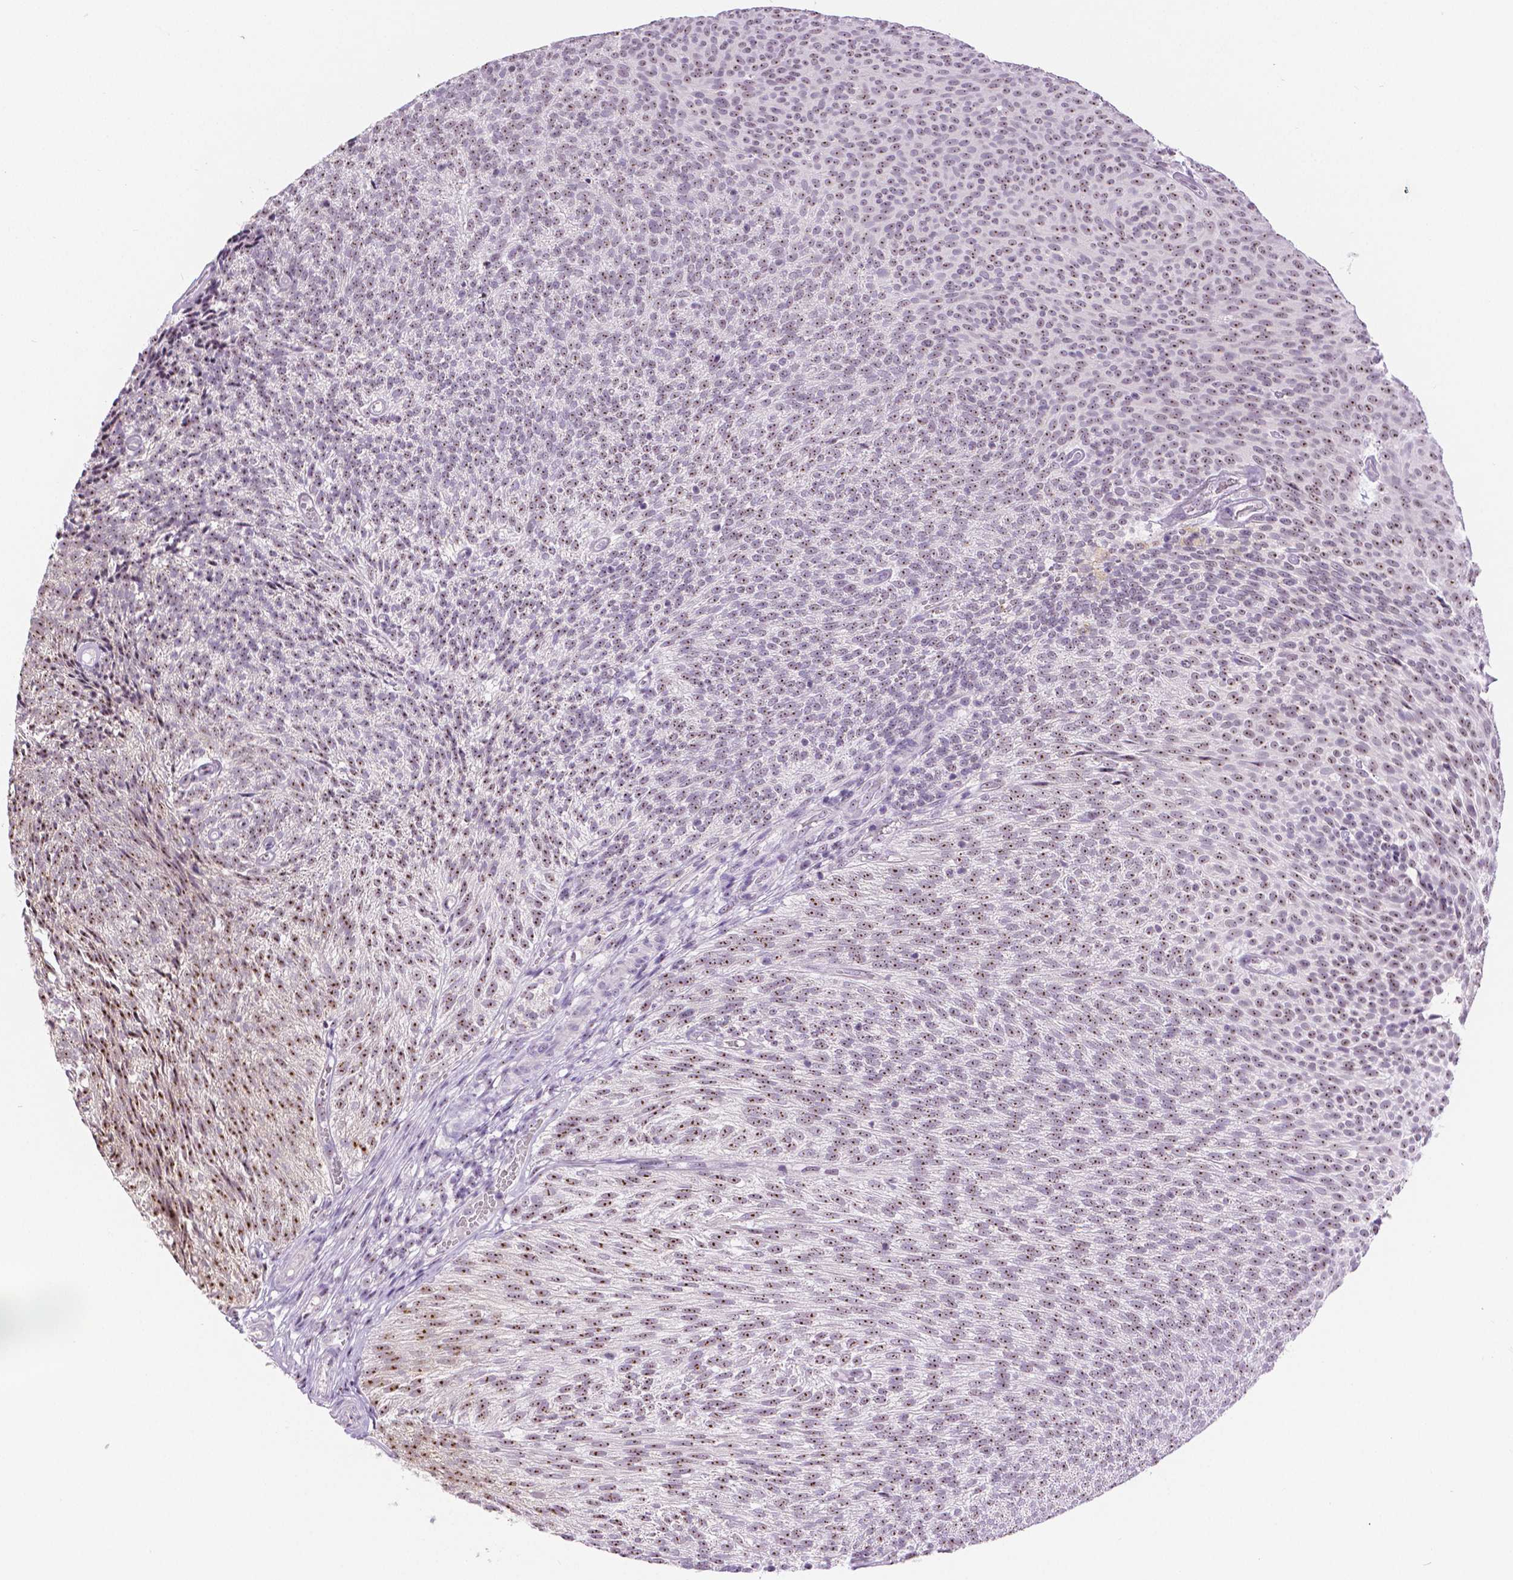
{"staining": {"intensity": "moderate", "quantity": ">75%", "location": "nuclear"}, "tissue": "urothelial cancer", "cell_type": "Tumor cells", "image_type": "cancer", "snomed": [{"axis": "morphology", "description": "Urothelial carcinoma, Low grade"}, {"axis": "topography", "description": "Urinary bladder"}], "caption": "Protein staining exhibits moderate nuclear positivity in about >75% of tumor cells in urothelial cancer.", "gene": "NHP2", "patient": {"sex": "male", "age": 77}}